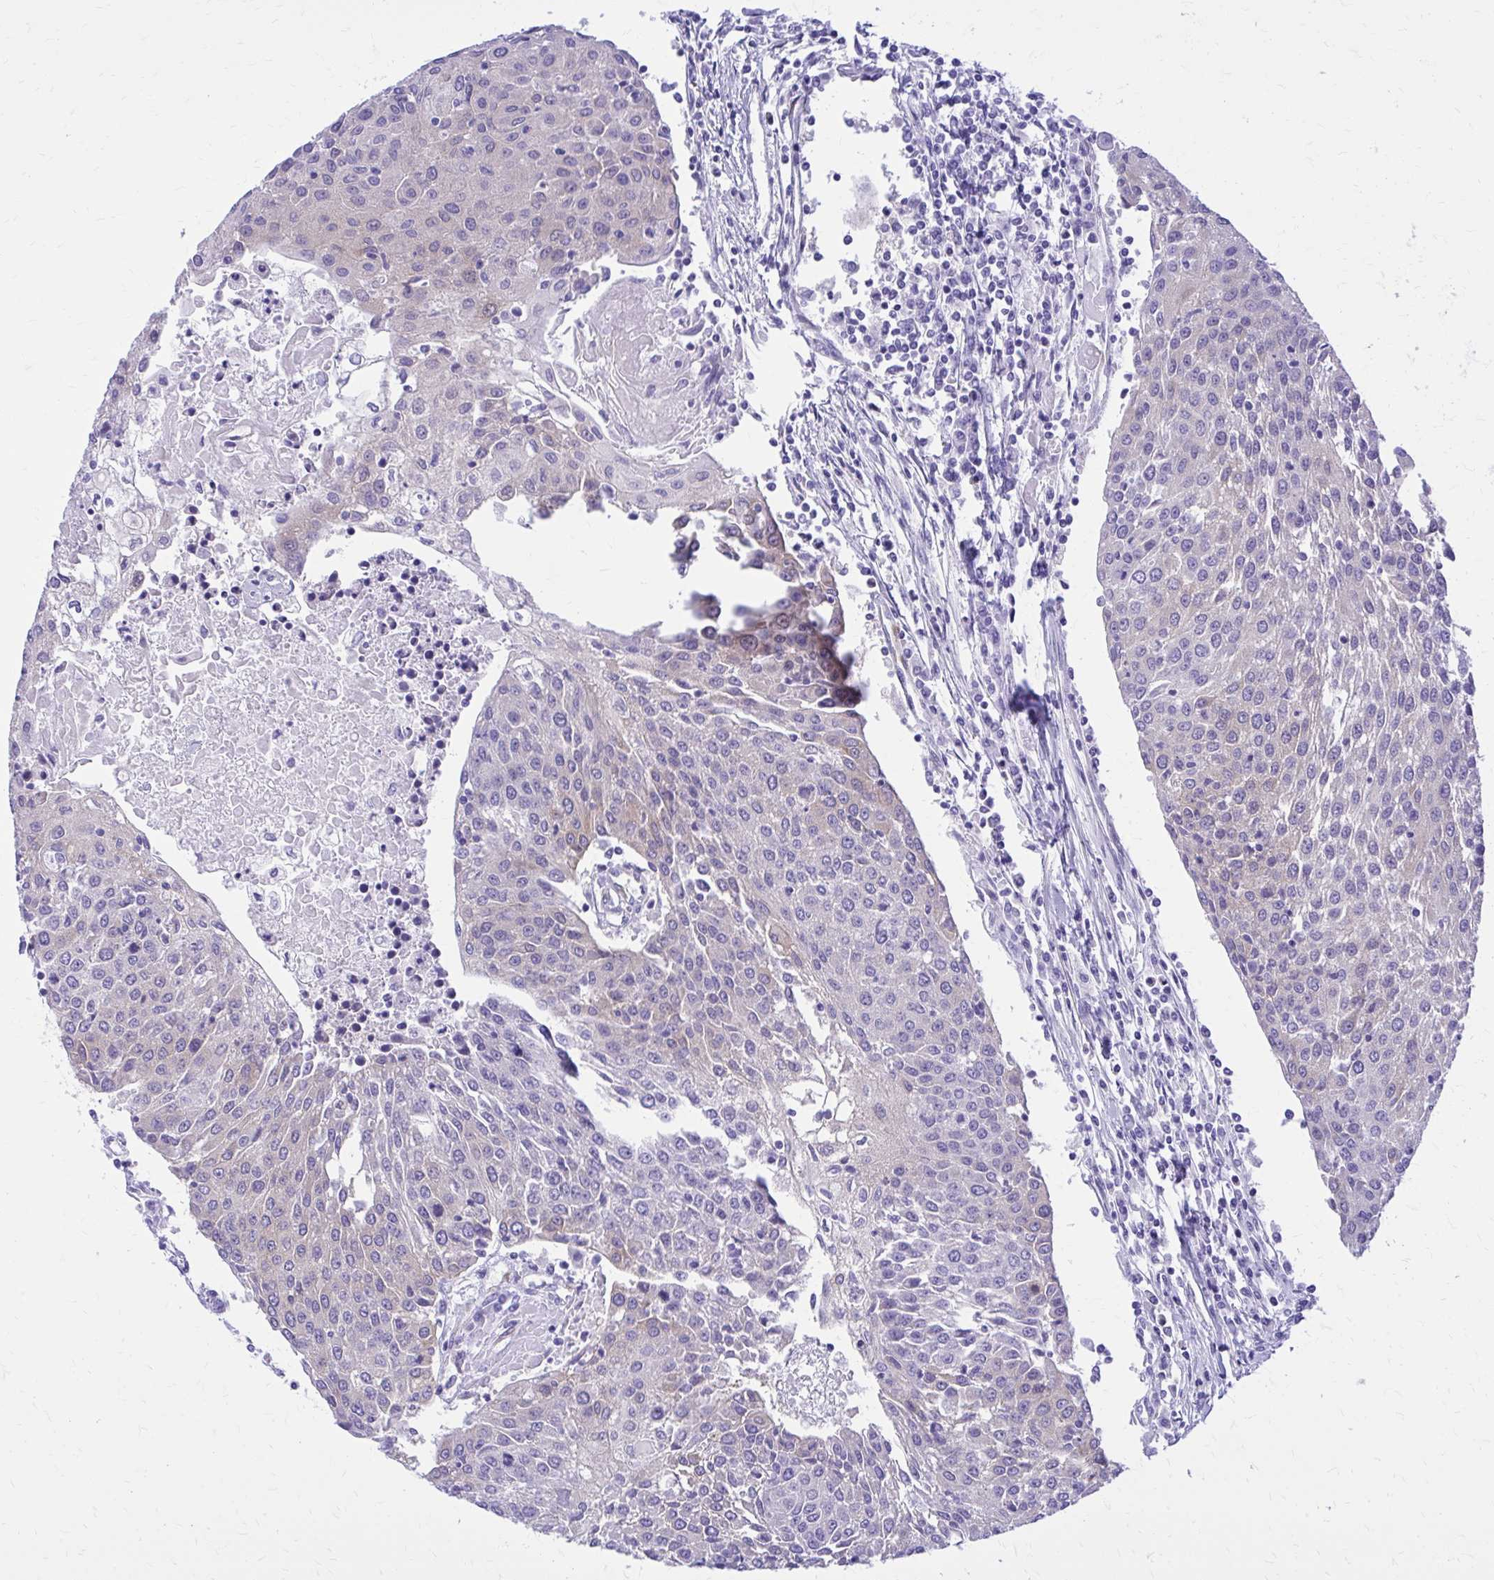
{"staining": {"intensity": "weak", "quantity": "<25%", "location": "cytoplasmic/membranous"}, "tissue": "urothelial cancer", "cell_type": "Tumor cells", "image_type": "cancer", "snomed": [{"axis": "morphology", "description": "Urothelial carcinoma, High grade"}, {"axis": "topography", "description": "Urinary bladder"}], "caption": "High magnification brightfield microscopy of urothelial cancer stained with DAB (3,3'-diaminobenzidine) (brown) and counterstained with hematoxylin (blue): tumor cells show no significant positivity.", "gene": "EPB41L1", "patient": {"sex": "female", "age": 85}}